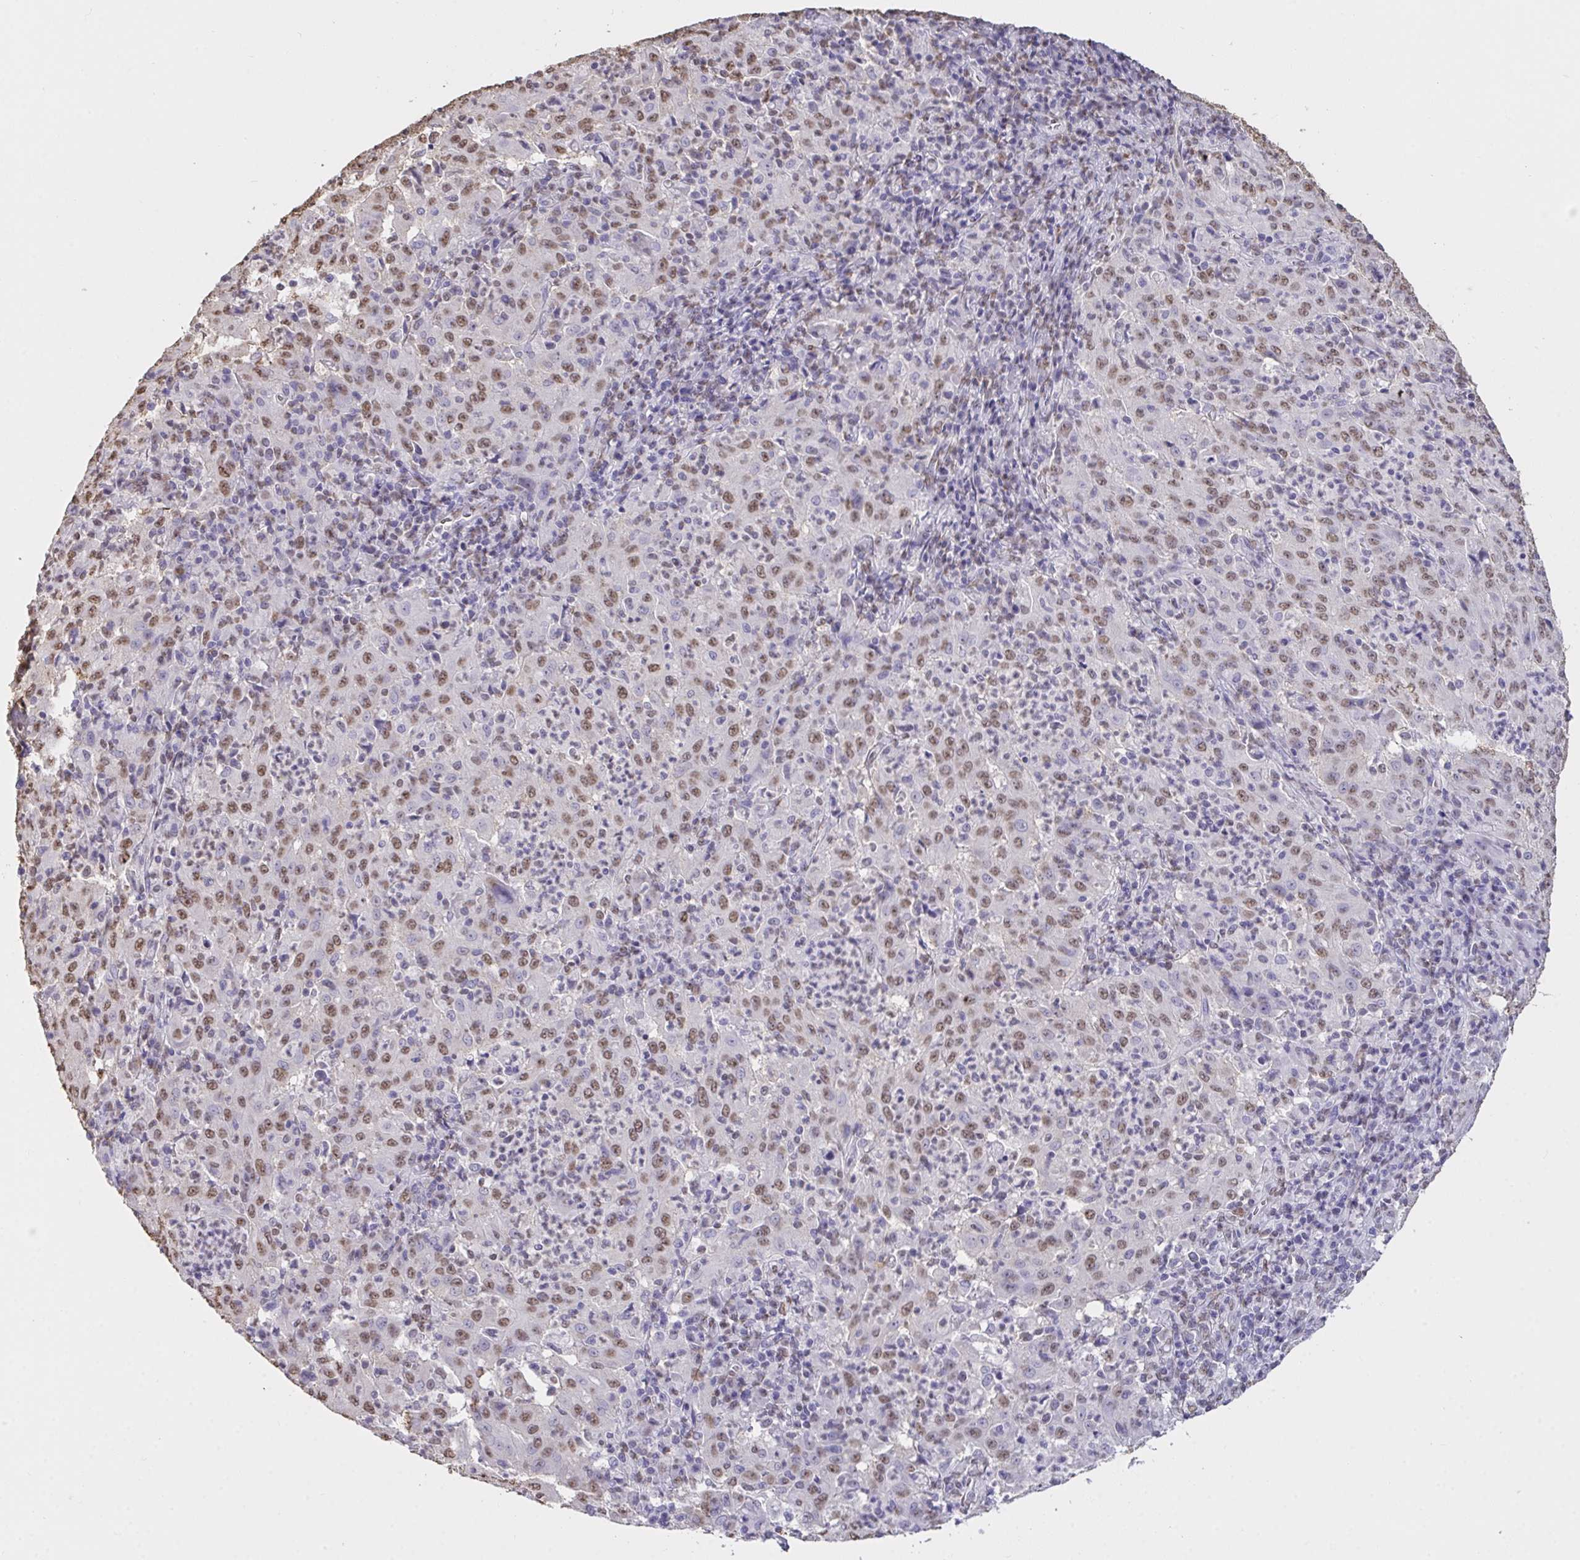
{"staining": {"intensity": "moderate", "quantity": ">75%", "location": "nuclear"}, "tissue": "pancreatic cancer", "cell_type": "Tumor cells", "image_type": "cancer", "snomed": [{"axis": "morphology", "description": "Adenocarcinoma, NOS"}, {"axis": "topography", "description": "Pancreas"}], "caption": "Pancreatic cancer tissue displays moderate nuclear staining in about >75% of tumor cells, visualized by immunohistochemistry.", "gene": "SEMA6B", "patient": {"sex": "male", "age": 63}}